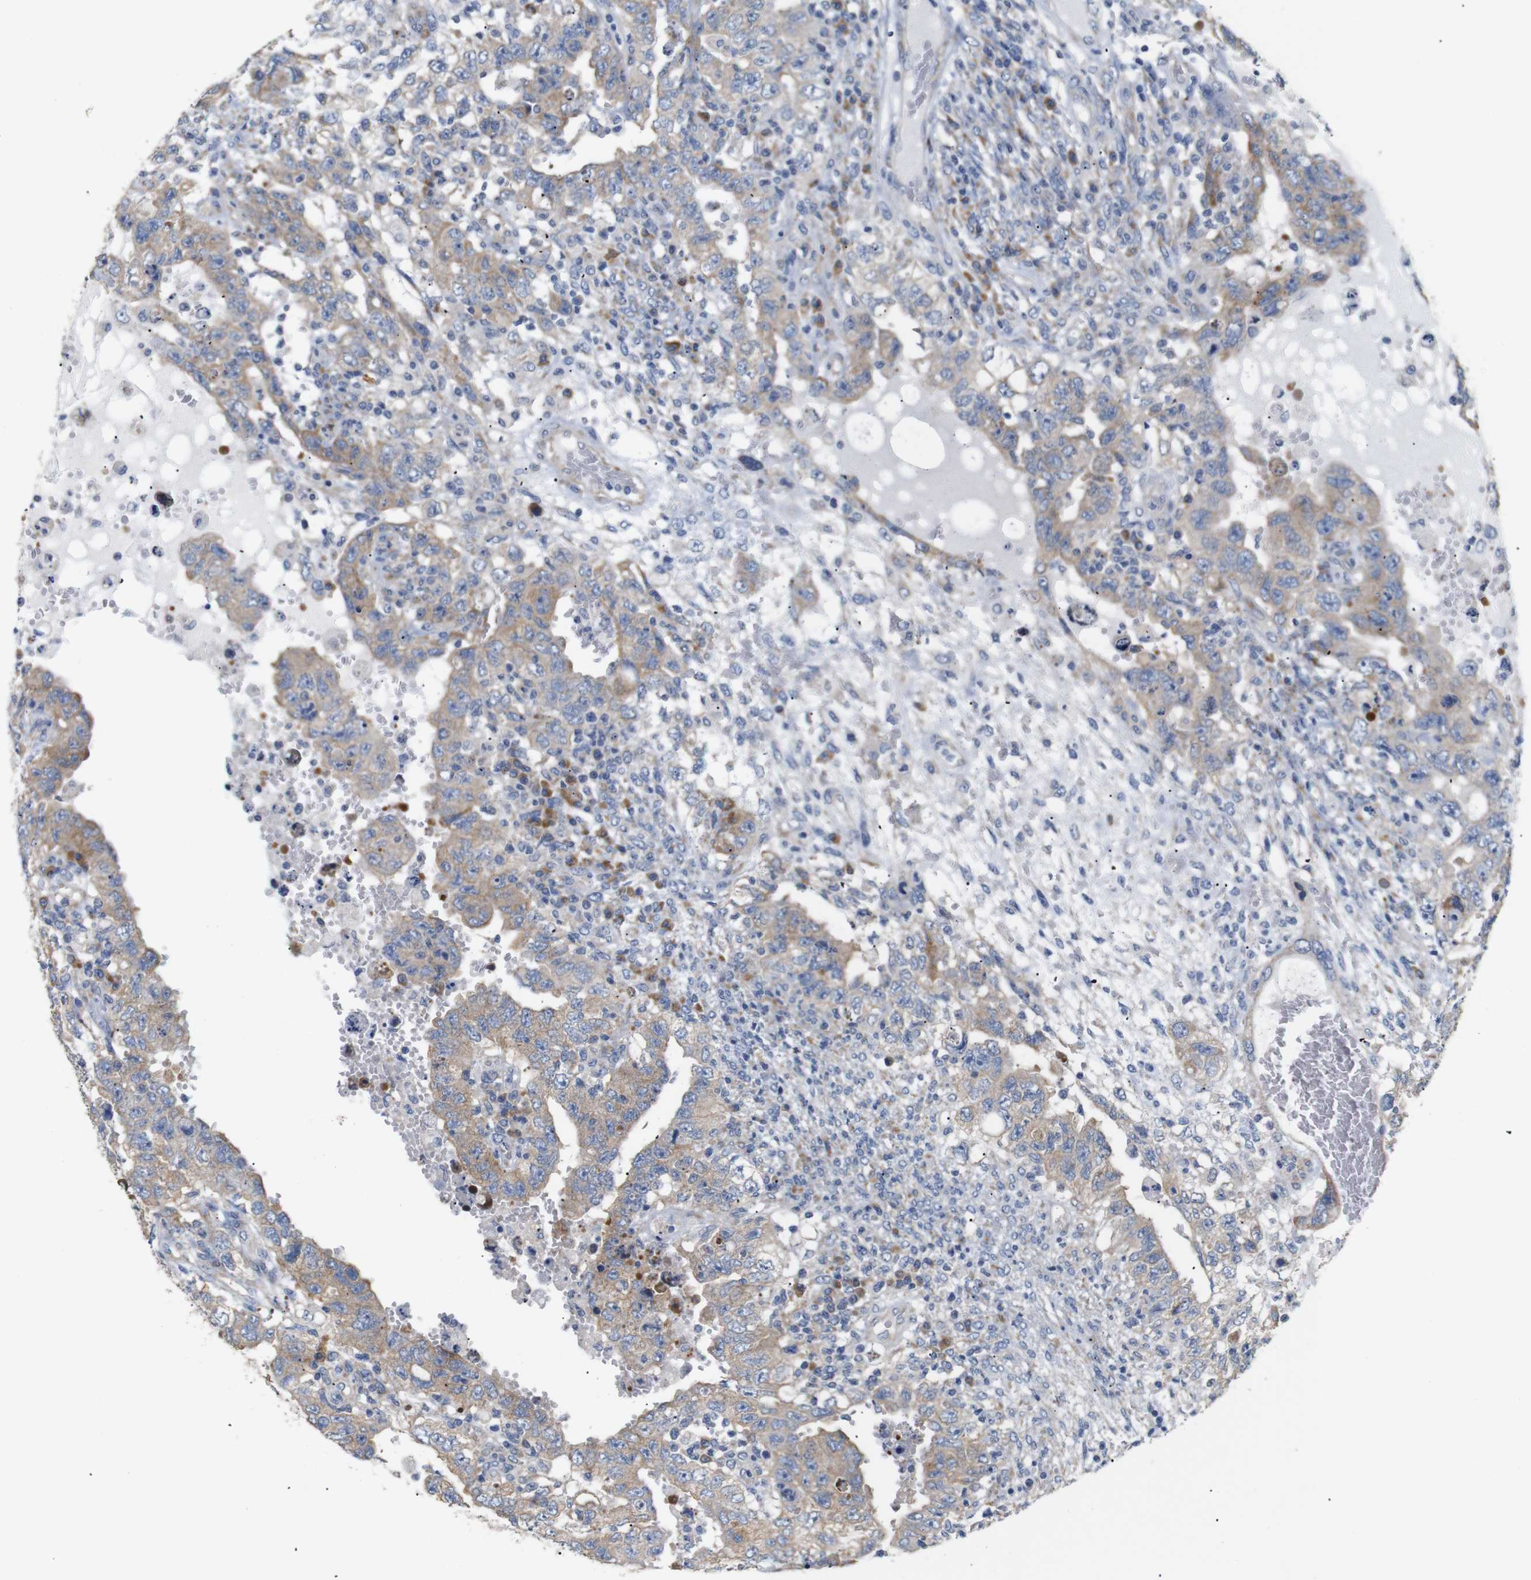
{"staining": {"intensity": "moderate", "quantity": ">75%", "location": "cytoplasmic/membranous"}, "tissue": "testis cancer", "cell_type": "Tumor cells", "image_type": "cancer", "snomed": [{"axis": "morphology", "description": "Carcinoma, Embryonal, NOS"}, {"axis": "topography", "description": "Testis"}], "caption": "DAB immunohistochemical staining of testis cancer shows moderate cytoplasmic/membranous protein expression in about >75% of tumor cells.", "gene": "TRIM5", "patient": {"sex": "male", "age": 26}}